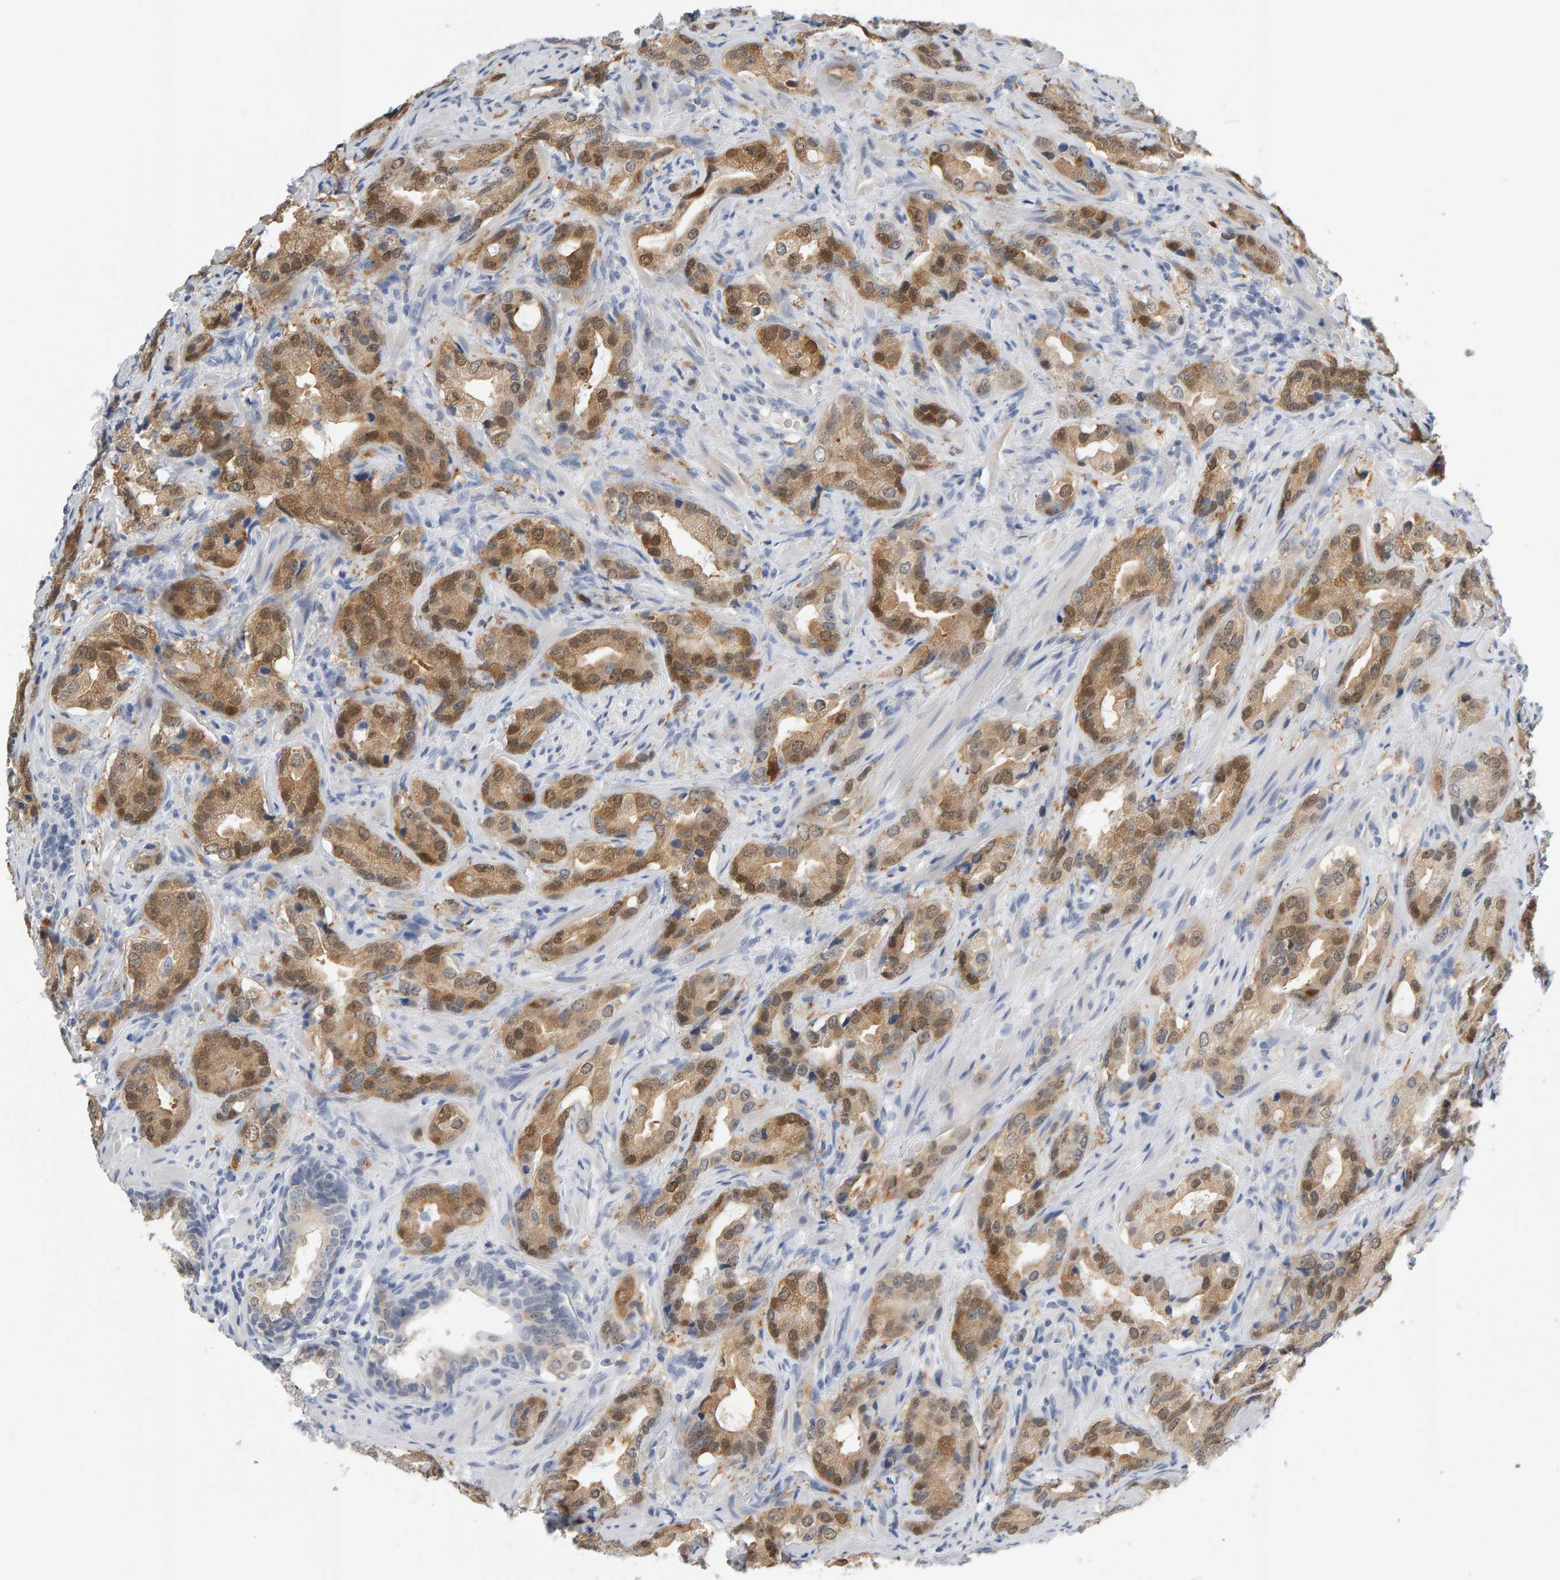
{"staining": {"intensity": "moderate", "quantity": ">75%", "location": "cytoplasmic/membranous,nuclear"}, "tissue": "prostate cancer", "cell_type": "Tumor cells", "image_type": "cancer", "snomed": [{"axis": "morphology", "description": "Adenocarcinoma, High grade"}, {"axis": "topography", "description": "Prostate"}], "caption": "Tumor cells reveal moderate cytoplasmic/membranous and nuclear positivity in approximately >75% of cells in prostate high-grade adenocarcinoma.", "gene": "CTH", "patient": {"sex": "male", "age": 63}}